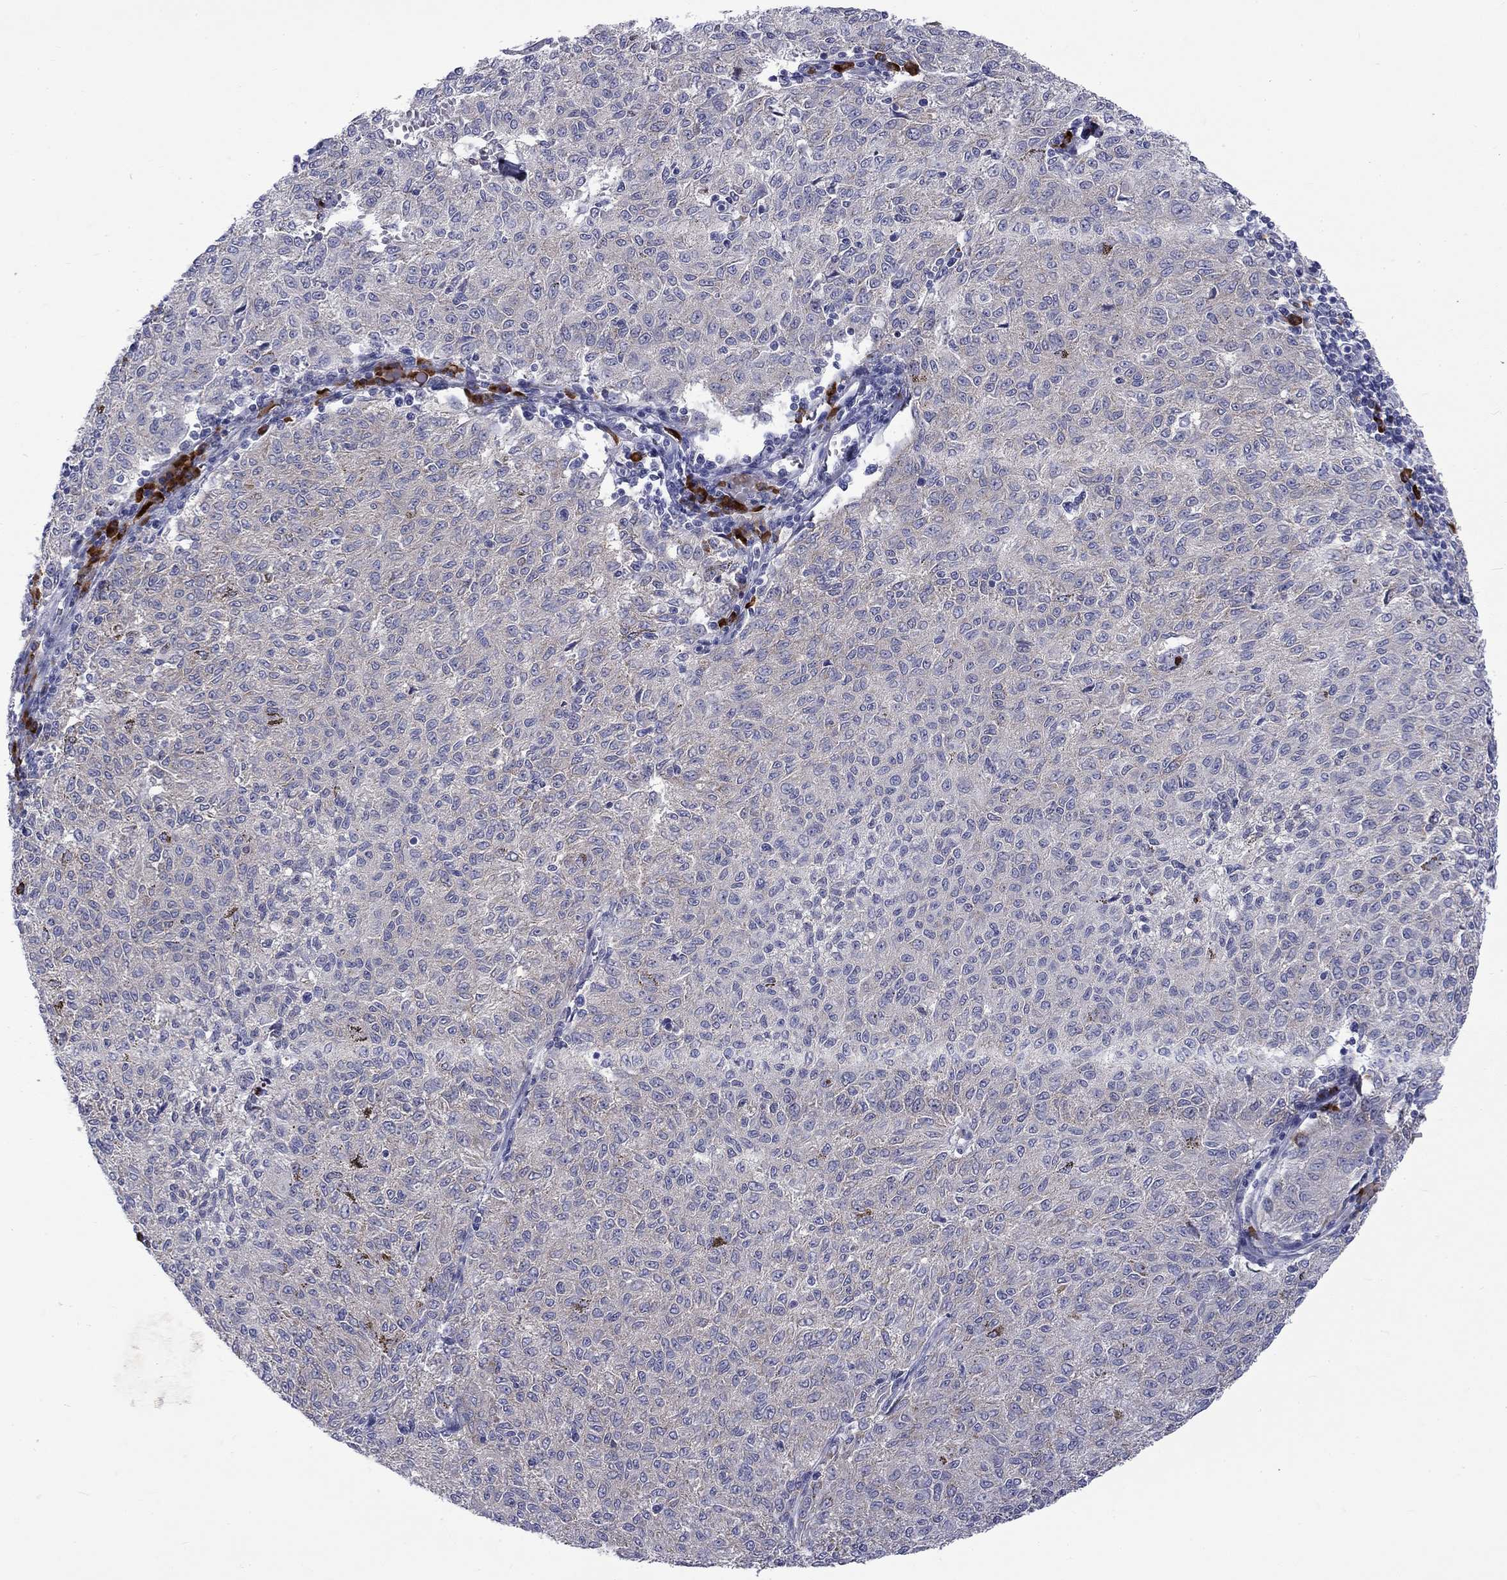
{"staining": {"intensity": "negative", "quantity": "none", "location": "none"}, "tissue": "melanoma", "cell_type": "Tumor cells", "image_type": "cancer", "snomed": [{"axis": "morphology", "description": "Malignant melanoma, NOS"}, {"axis": "topography", "description": "Skin"}], "caption": "Immunohistochemistry of melanoma demonstrates no positivity in tumor cells. (DAB IHC, high magnification).", "gene": "PABPC4", "patient": {"sex": "female", "age": 72}}